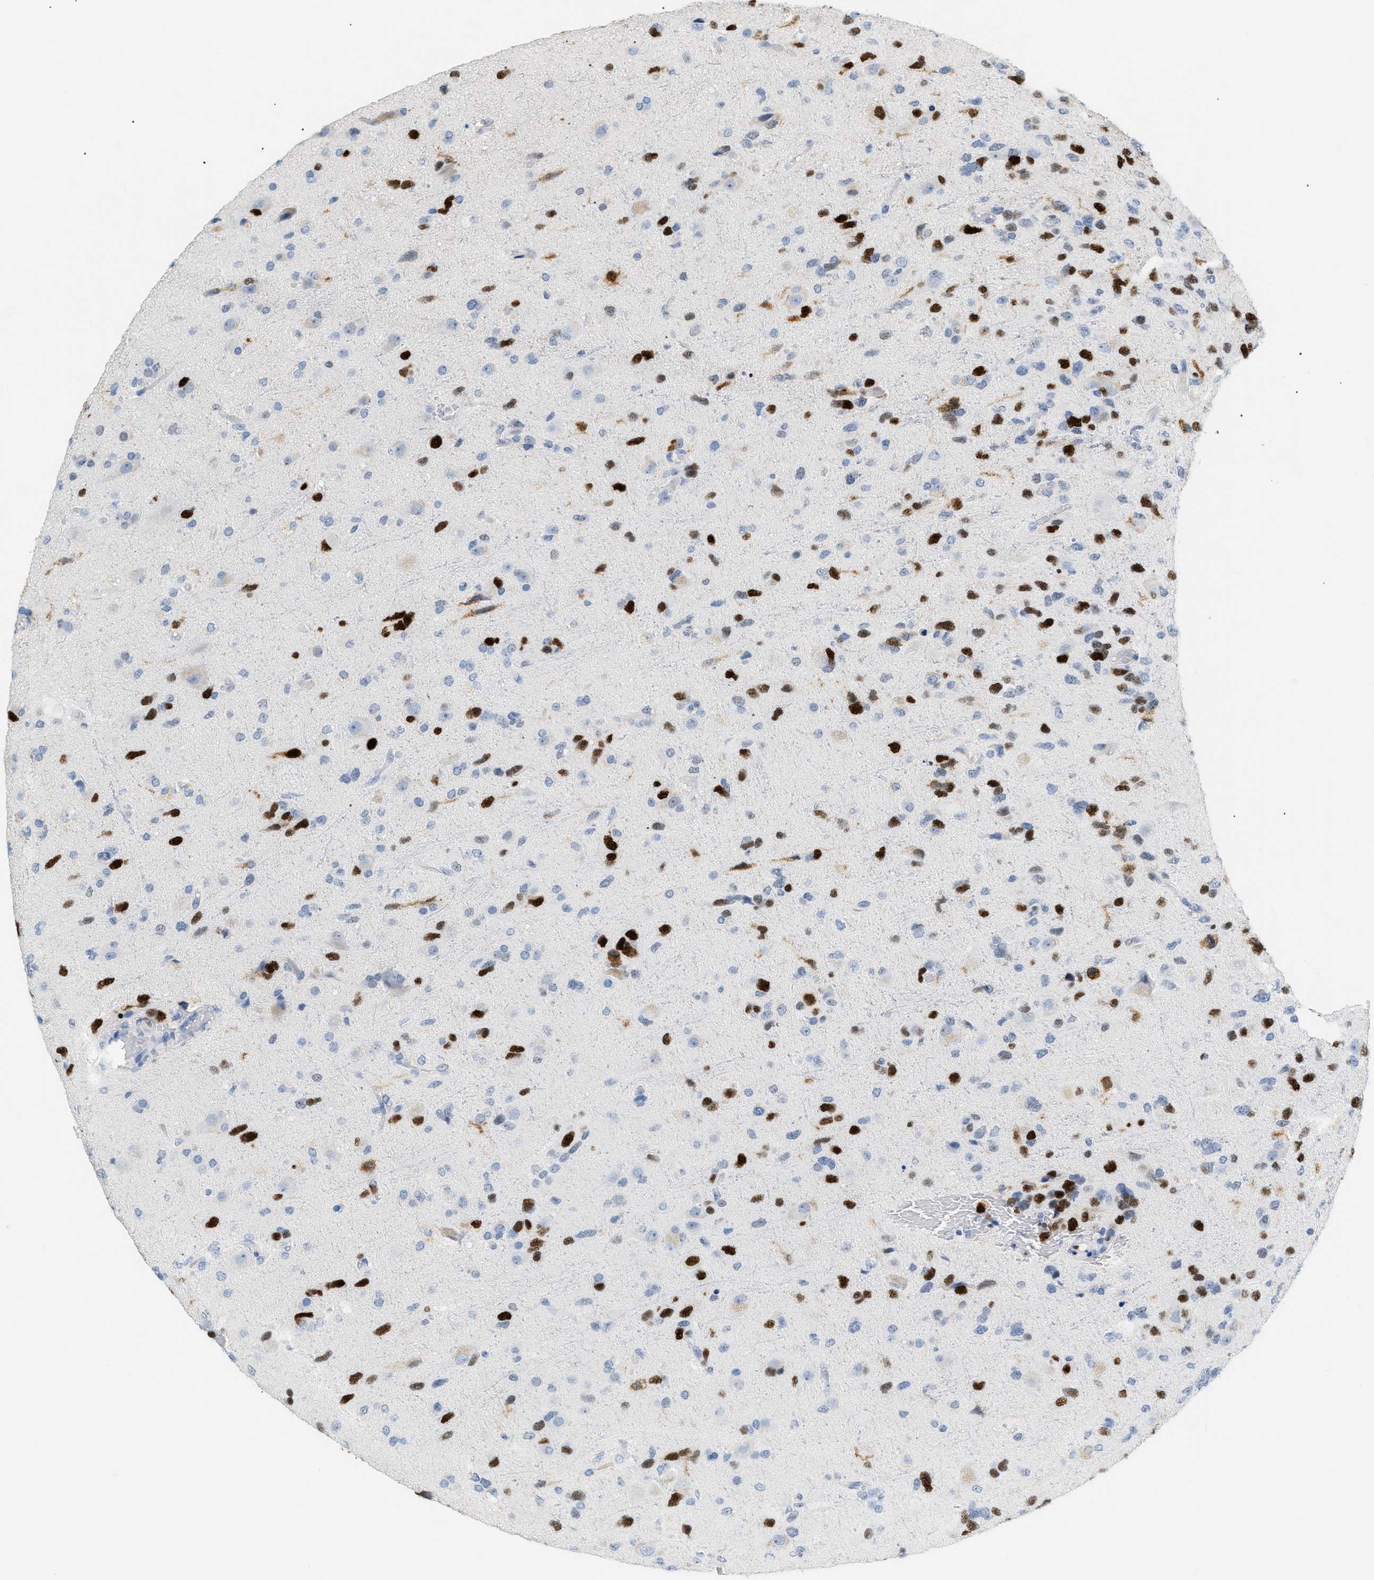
{"staining": {"intensity": "strong", "quantity": "25%-75%", "location": "nuclear"}, "tissue": "glioma", "cell_type": "Tumor cells", "image_type": "cancer", "snomed": [{"axis": "morphology", "description": "Glioma, malignant, High grade"}, {"axis": "topography", "description": "Brain"}], "caption": "Protein analysis of malignant glioma (high-grade) tissue shows strong nuclear positivity in approximately 25%-75% of tumor cells.", "gene": "MCM7", "patient": {"sex": "female", "age": 58}}